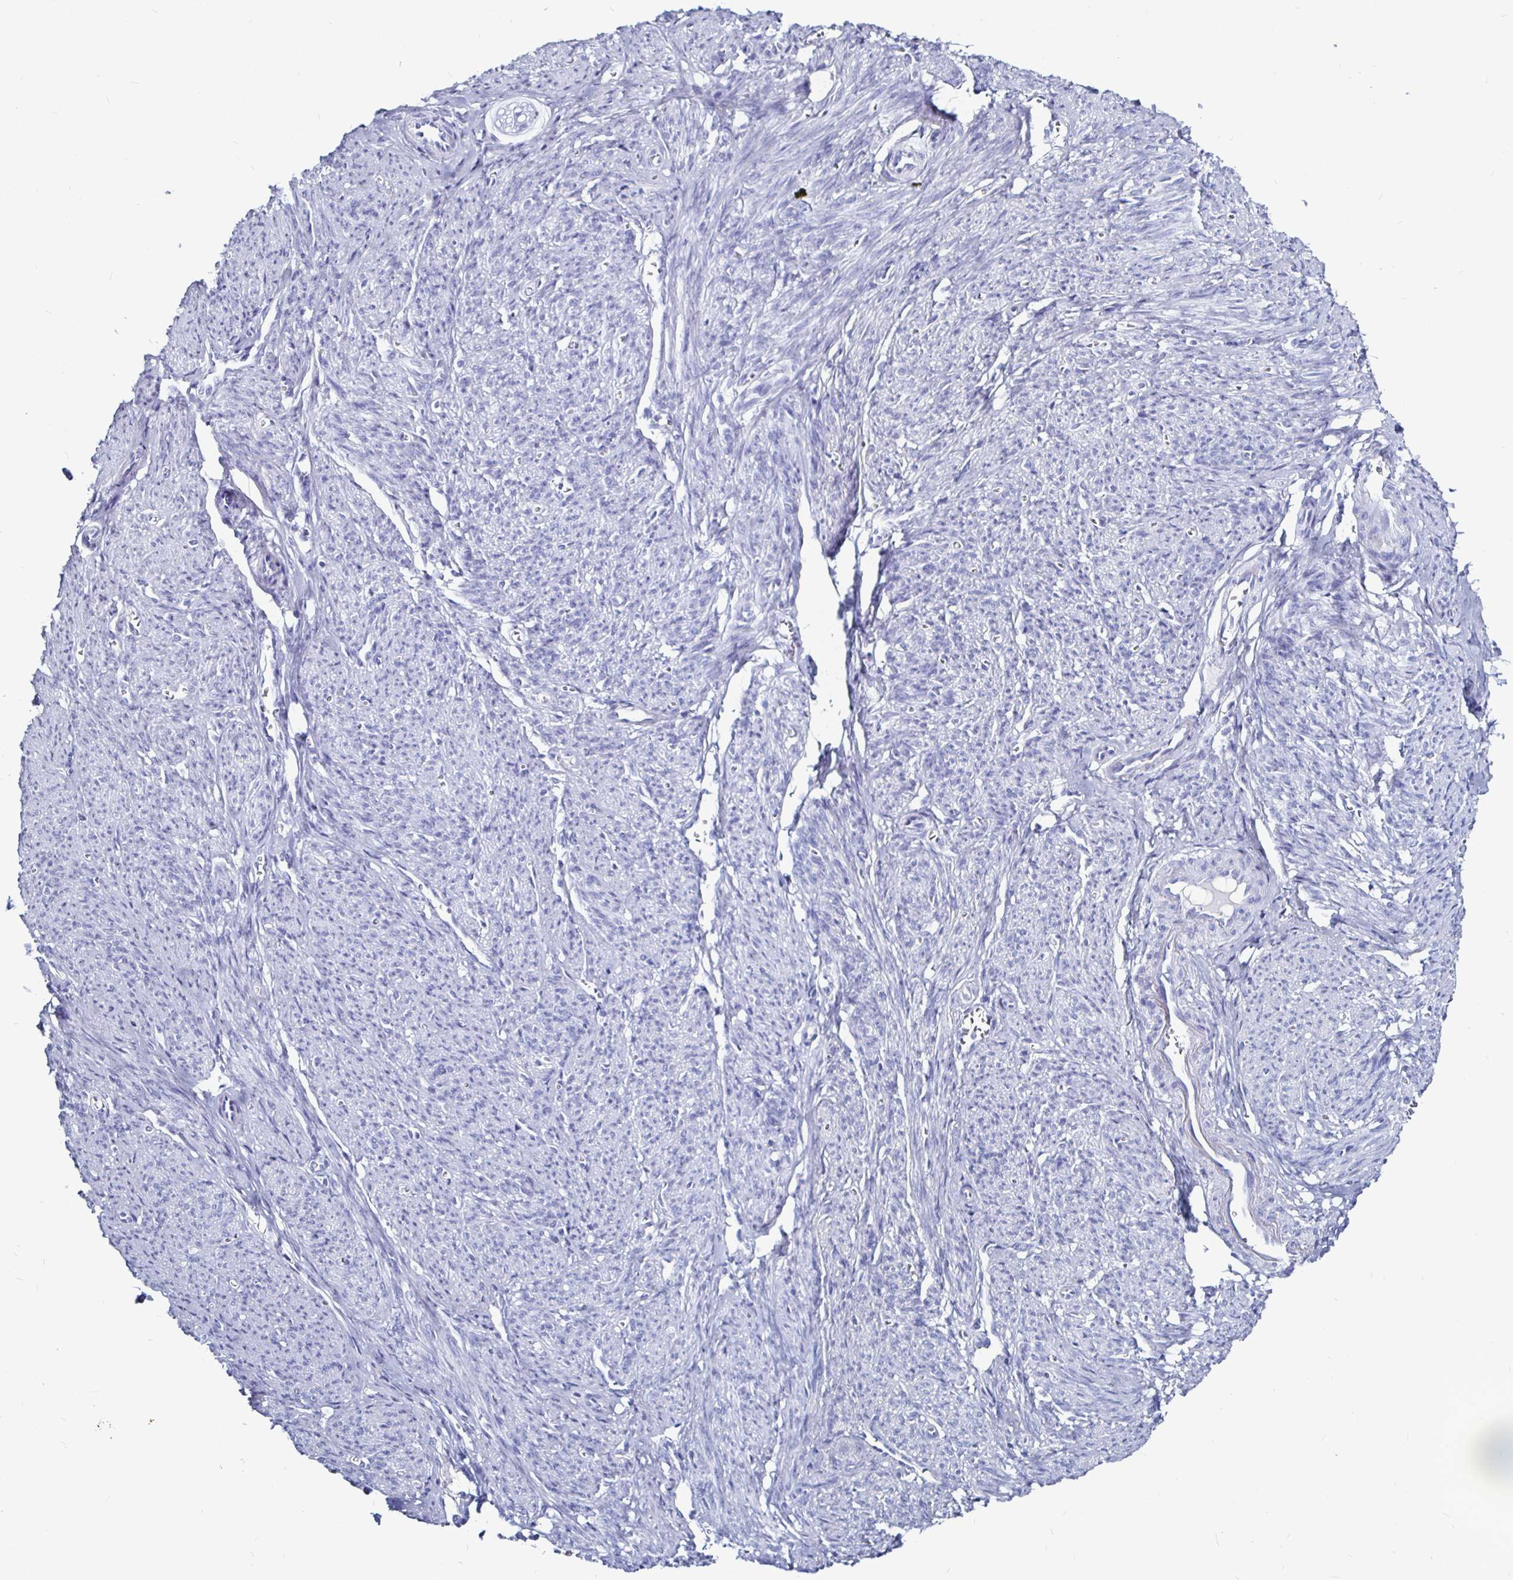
{"staining": {"intensity": "negative", "quantity": "none", "location": "none"}, "tissue": "smooth muscle", "cell_type": "Smooth muscle cells", "image_type": "normal", "snomed": [{"axis": "morphology", "description": "Normal tissue, NOS"}, {"axis": "topography", "description": "Smooth muscle"}], "caption": "Smooth muscle cells show no significant positivity in normal smooth muscle.", "gene": "LUZP4", "patient": {"sex": "female", "age": 65}}